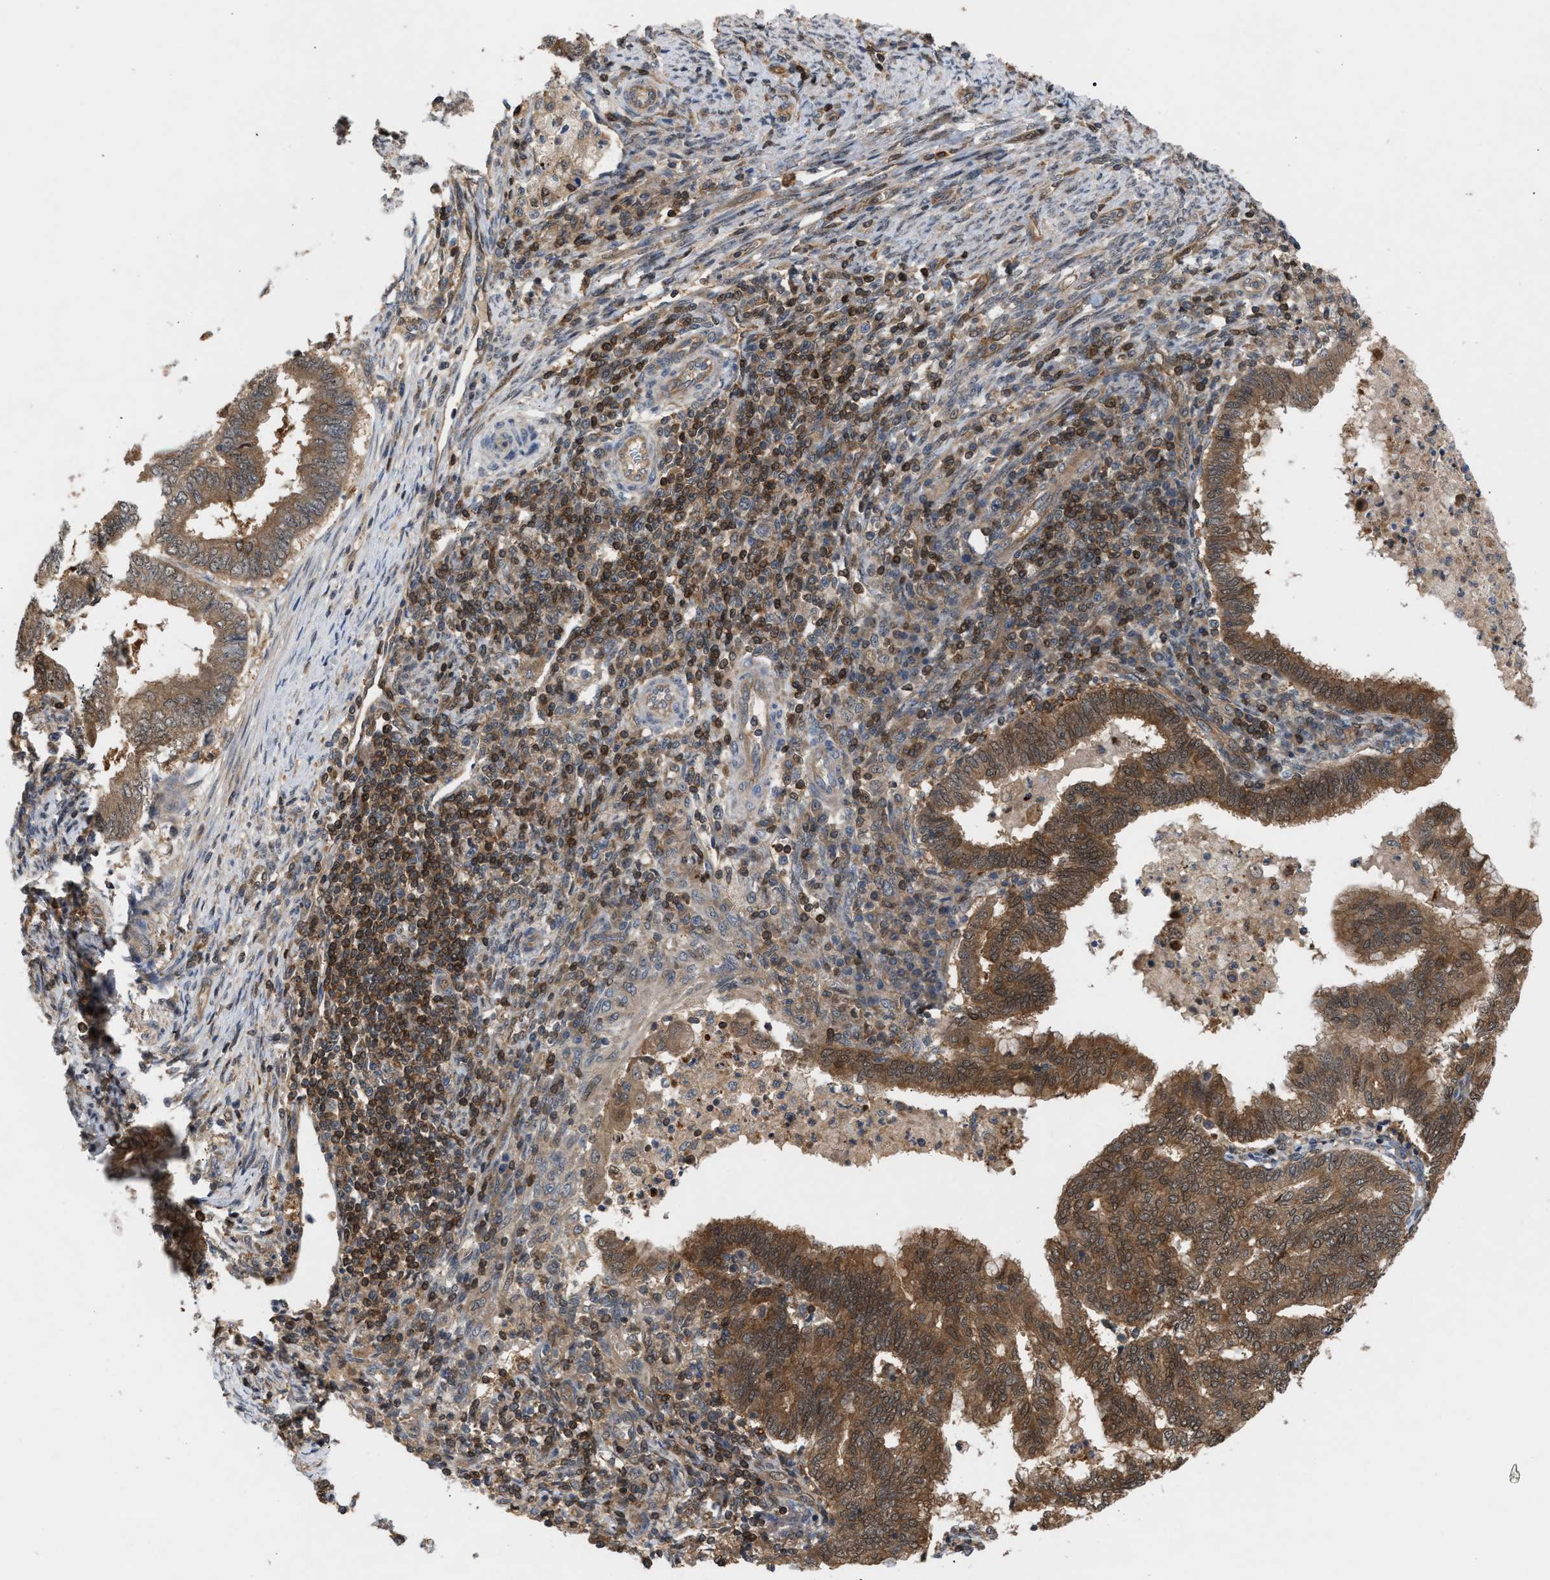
{"staining": {"intensity": "strong", "quantity": "25%-75%", "location": "cytoplasmic/membranous,nuclear"}, "tissue": "endometrial cancer", "cell_type": "Tumor cells", "image_type": "cancer", "snomed": [{"axis": "morphology", "description": "Polyp, NOS"}, {"axis": "morphology", "description": "Adenocarcinoma, NOS"}, {"axis": "morphology", "description": "Adenoma, NOS"}, {"axis": "topography", "description": "Endometrium"}], "caption": "Endometrial cancer stained with immunohistochemistry shows strong cytoplasmic/membranous and nuclear staining in about 25%-75% of tumor cells. (DAB = brown stain, brightfield microscopy at high magnification).", "gene": "GLOD4", "patient": {"sex": "female", "age": 79}}